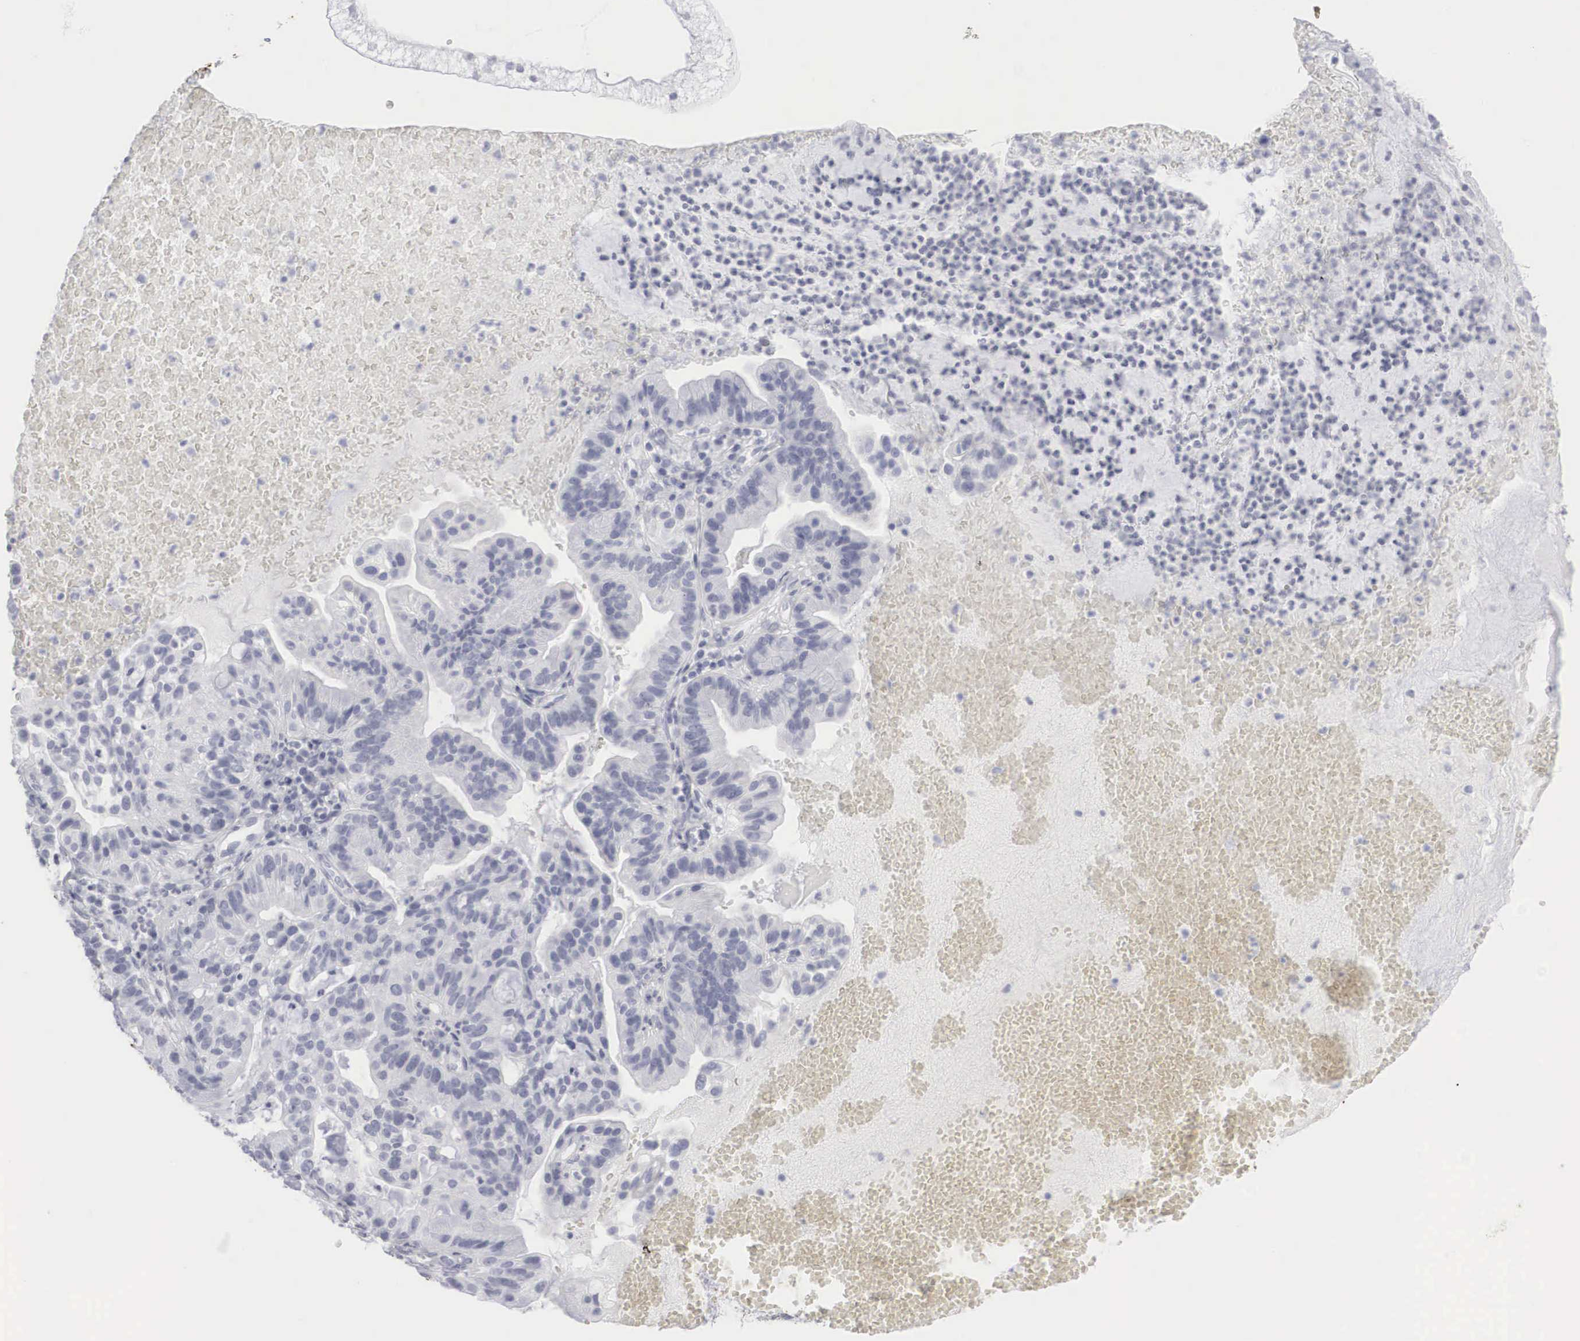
{"staining": {"intensity": "negative", "quantity": "none", "location": "none"}, "tissue": "cervical cancer", "cell_type": "Tumor cells", "image_type": "cancer", "snomed": [{"axis": "morphology", "description": "Adenocarcinoma, NOS"}, {"axis": "topography", "description": "Cervix"}], "caption": "Immunohistochemistry image of neoplastic tissue: cervical adenocarcinoma stained with DAB demonstrates no significant protein staining in tumor cells. (DAB (3,3'-diaminobenzidine) immunohistochemistry visualized using brightfield microscopy, high magnification).", "gene": "KRT14", "patient": {"sex": "female", "age": 41}}